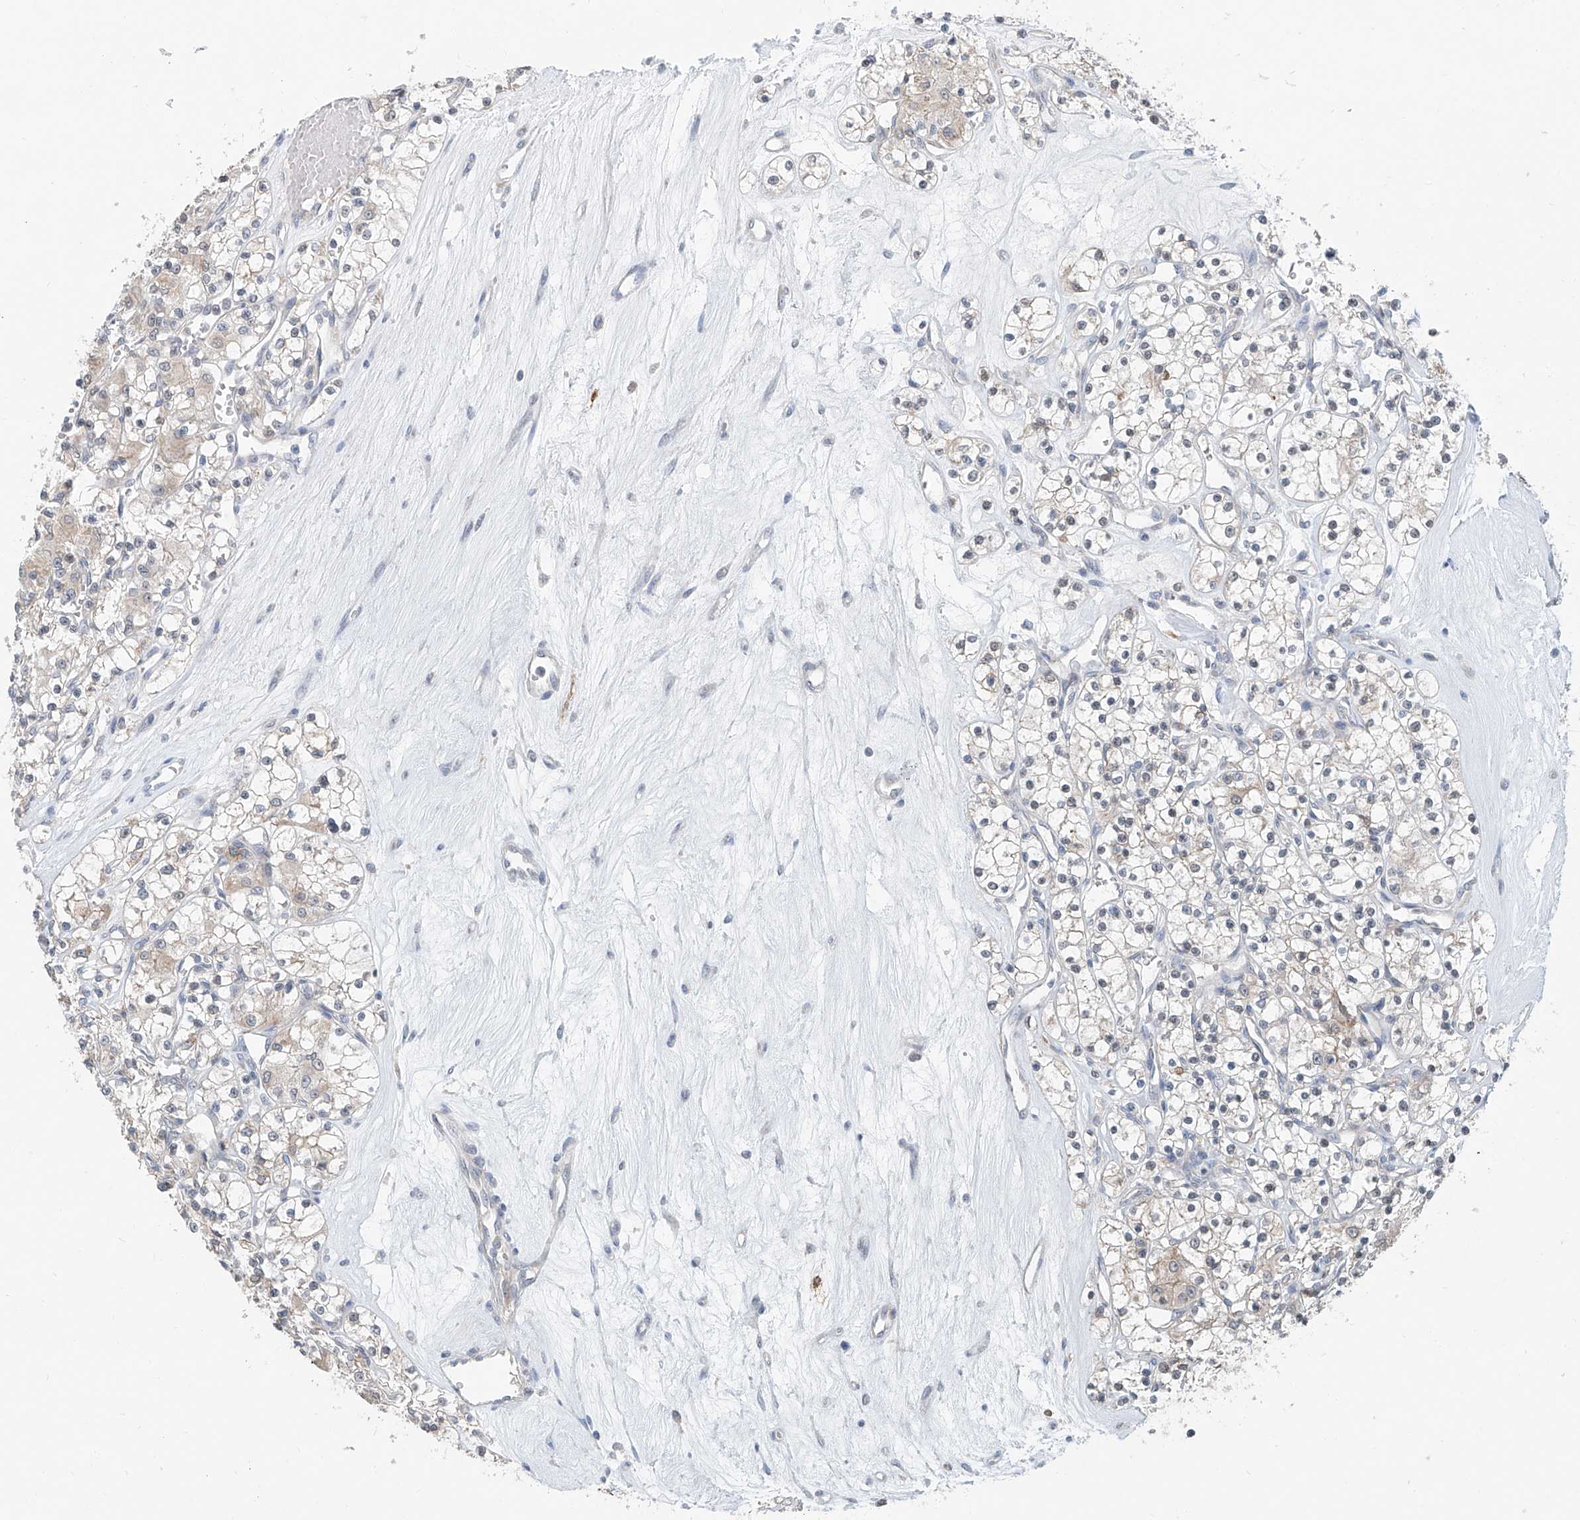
{"staining": {"intensity": "negative", "quantity": "none", "location": "none"}, "tissue": "renal cancer", "cell_type": "Tumor cells", "image_type": "cancer", "snomed": [{"axis": "morphology", "description": "Adenocarcinoma, NOS"}, {"axis": "topography", "description": "Kidney"}], "caption": "Immunohistochemistry (IHC) of renal cancer shows no expression in tumor cells. Brightfield microscopy of IHC stained with DAB (brown) and hematoxylin (blue), captured at high magnification.", "gene": "KCNK10", "patient": {"sex": "female", "age": 59}}